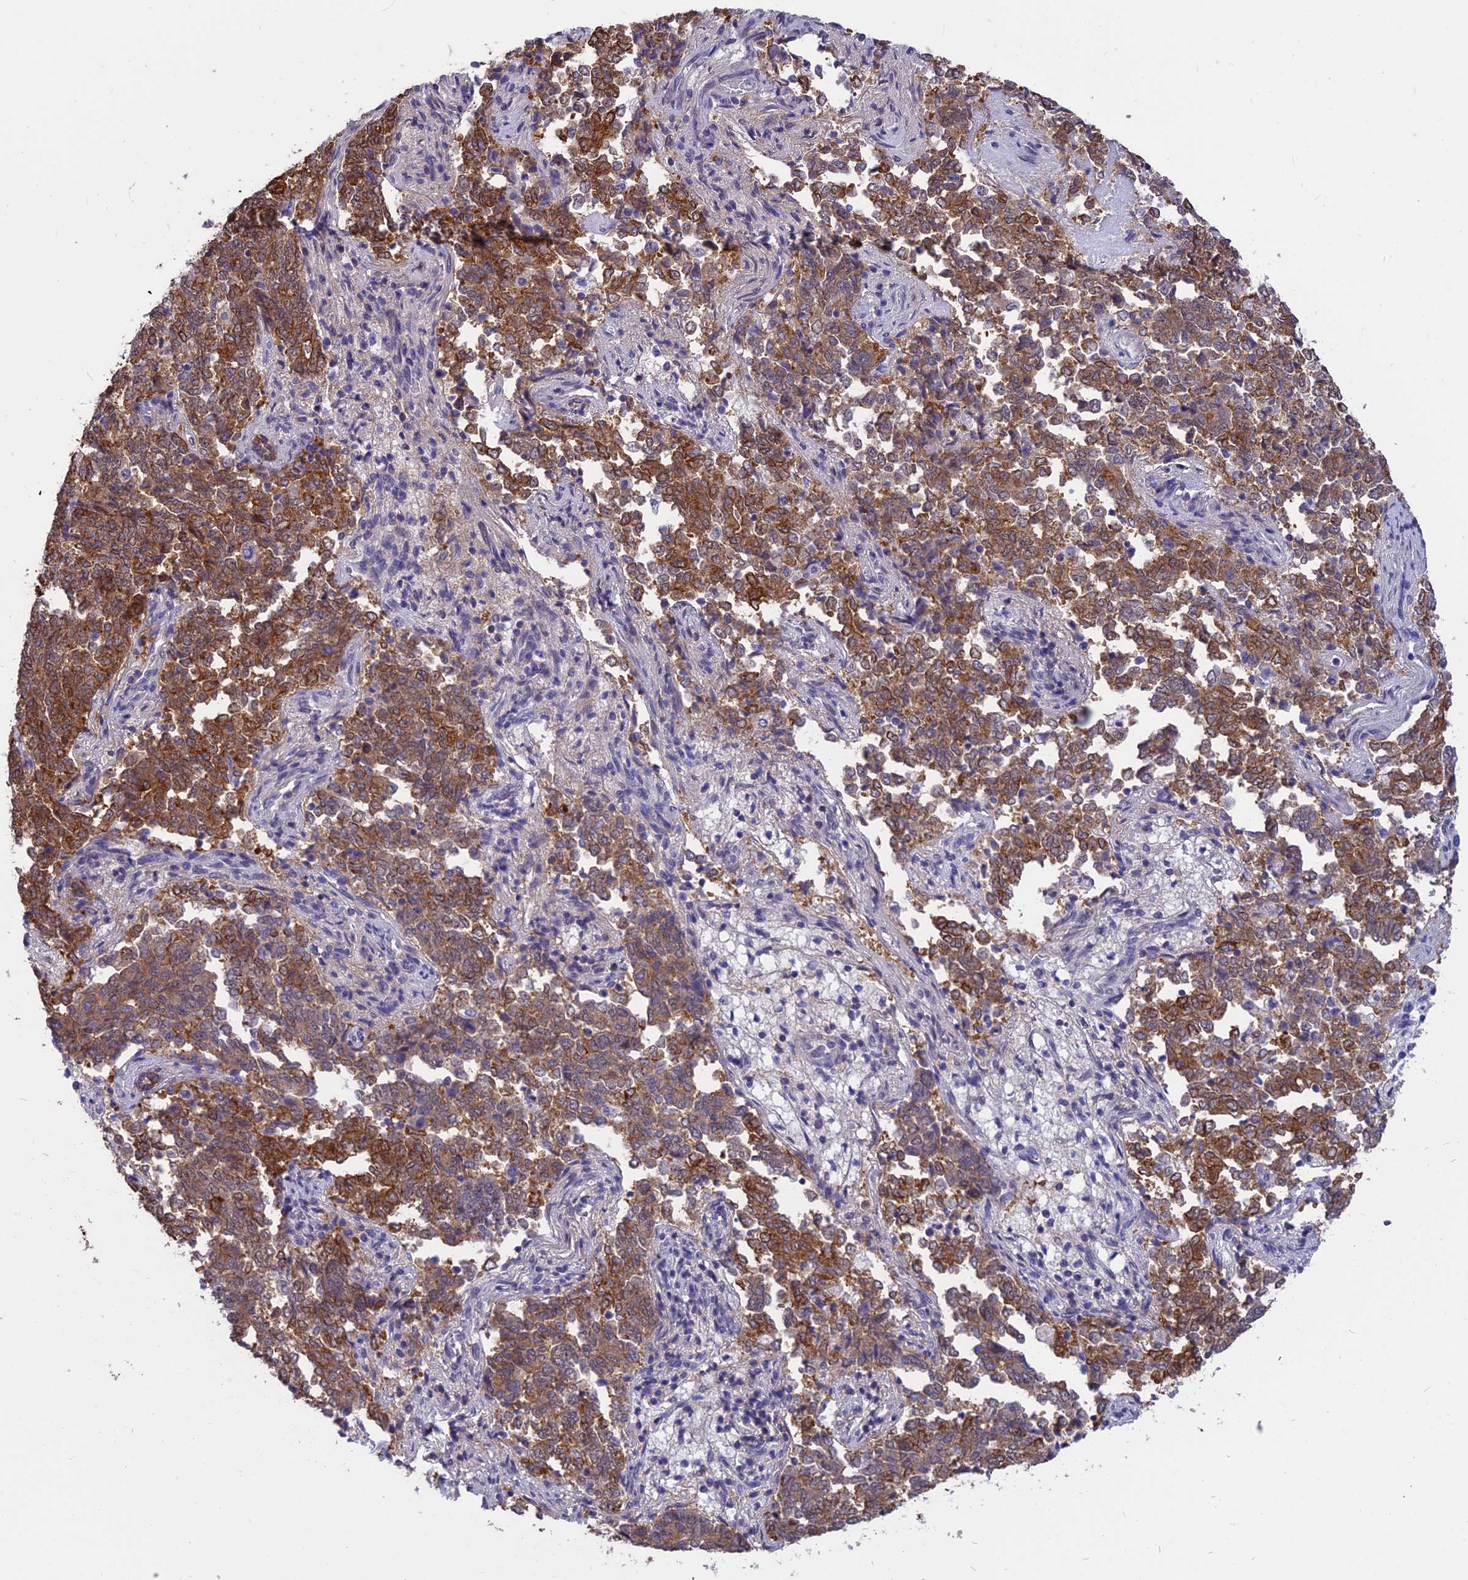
{"staining": {"intensity": "moderate", "quantity": ">75%", "location": "cytoplasmic/membranous"}, "tissue": "endometrial cancer", "cell_type": "Tumor cells", "image_type": "cancer", "snomed": [{"axis": "morphology", "description": "Adenocarcinoma, NOS"}, {"axis": "topography", "description": "Endometrium"}], "caption": "Immunohistochemistry (IHC) (DAB (3,3'-diaminobenzidine)) staining of human endometrial adenocarcinoma demonstrates moderate cytoplasmic/membranous protein staining in approximately >75% of tumor cells.", "gene": "STUB1", "patient": {"sex": "female", "age": 80}}